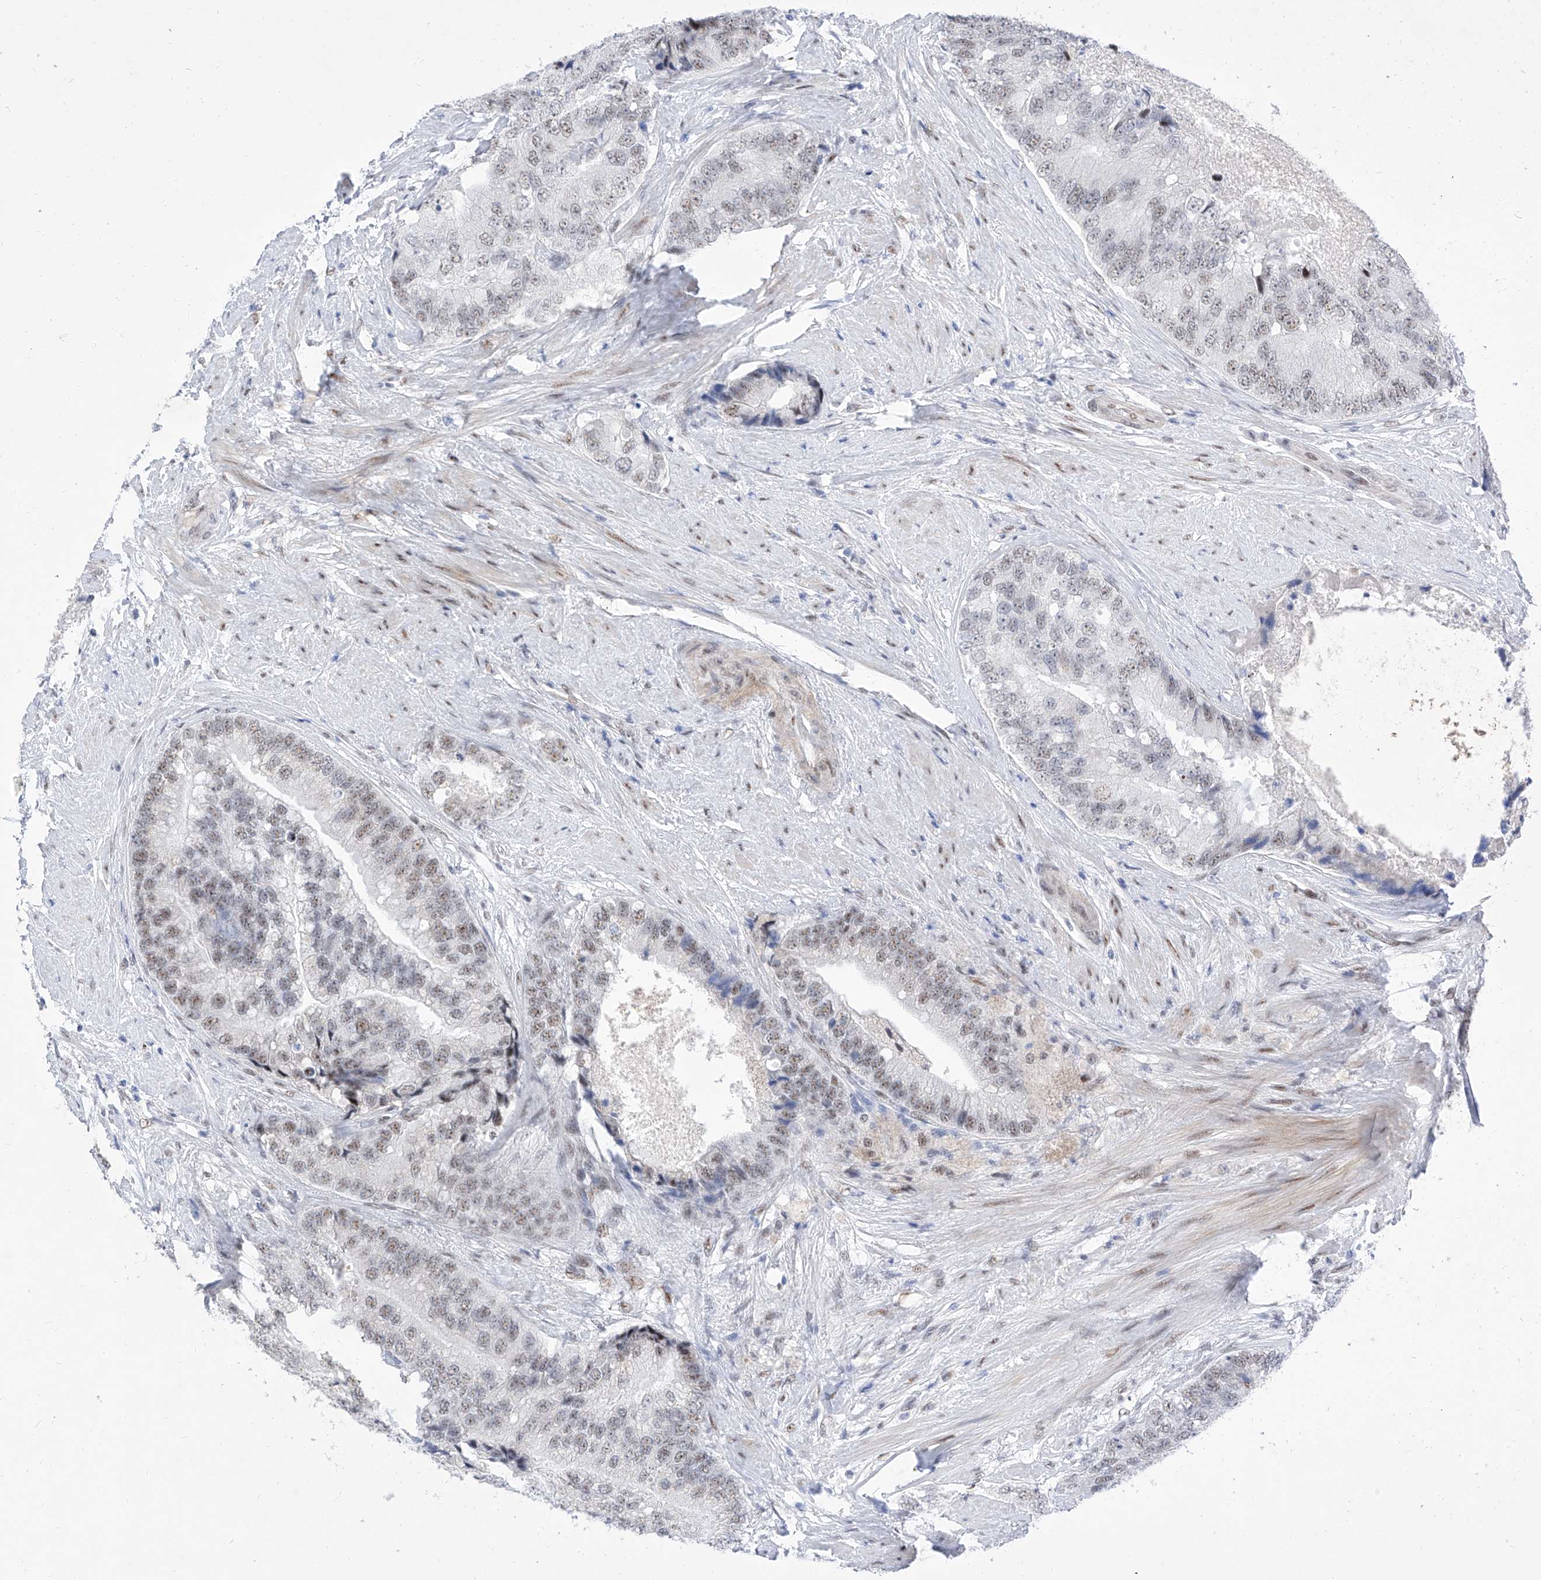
{"staining": {"intensity": "weak", "quantity": "25%-75%", "location": "nuclear"}, "tissue": "prostate cancer", "cell_type": "Tumor cells", "image_type": "cancer", "snomed": [{"axis": "morphology", "description": "Adenocarcinoma, High grade"}, {"axis": "topography", "description": "Prostate"}], "caption": "DAB (3,3'-diaminobenzidine) immunohistochemical staining of human prostate adenocarcinoma (high-grade) exhibits weak nuclear protein positivity in approximately 25%-75% of tumor cells.", "gene": "ATN1", "patient": {"sex": "male", "age": 70}}